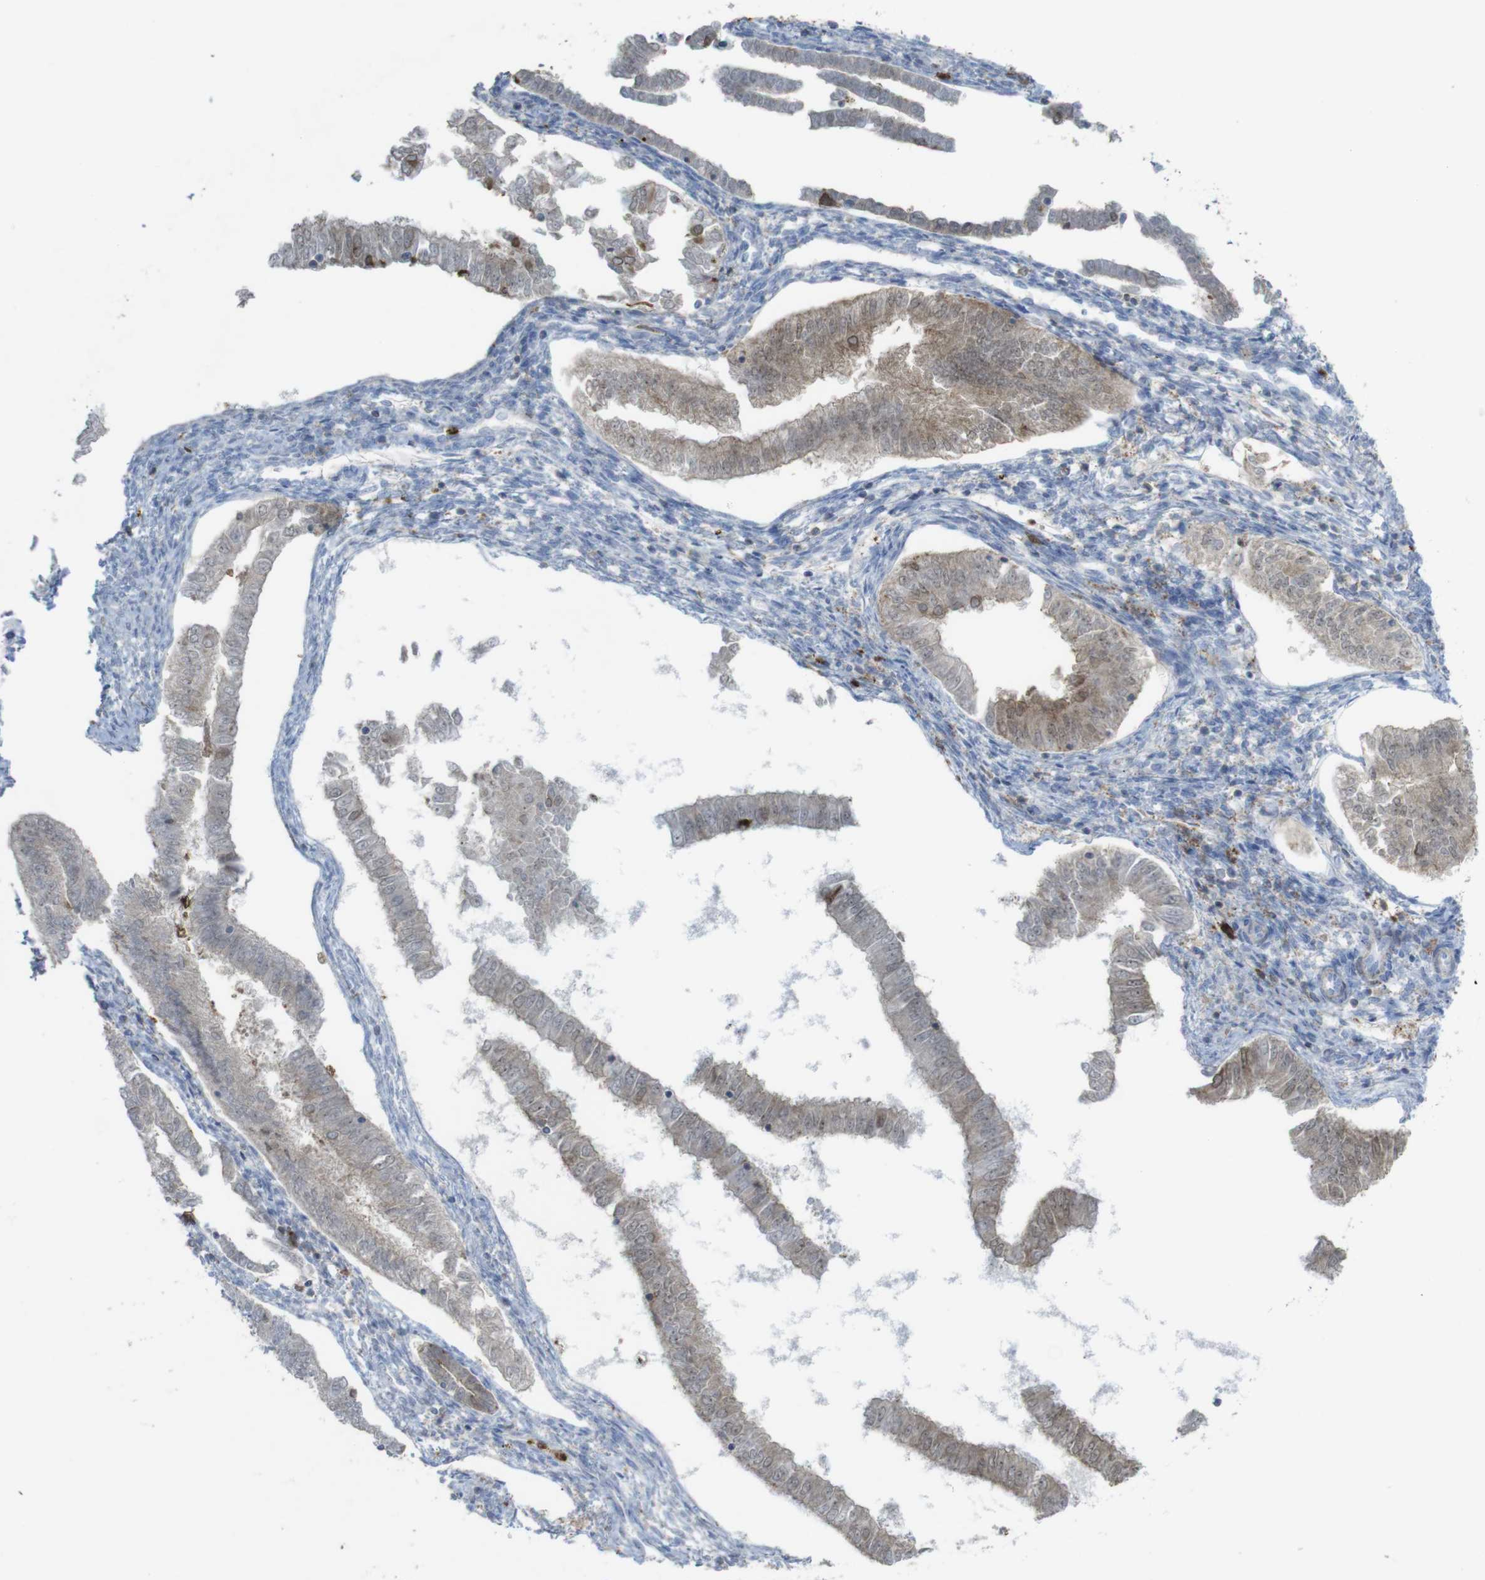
{"staining": {"intensity": "moderate", "quantity": ">75%", "location": "cytoplasmic/membranous"}, "tissue": "endometrial cancer", "cell_type": "Tumor cells", "image_type": "cancer", "snomed": [{"axis": "morphology", "description": "Adenocarcinoma, NOS"}, {"axis": "topography", "description": "Endometrium"}], "caption": "Endometrial cancer (adenocarcinoma) stained with DAB IHC exhibits medium levels of moderate cytoplasmic/membranous positivity in about >75% of tumor cells.", "gene": "PRKCD", "patient": {"sex": "female", "age": 53}}